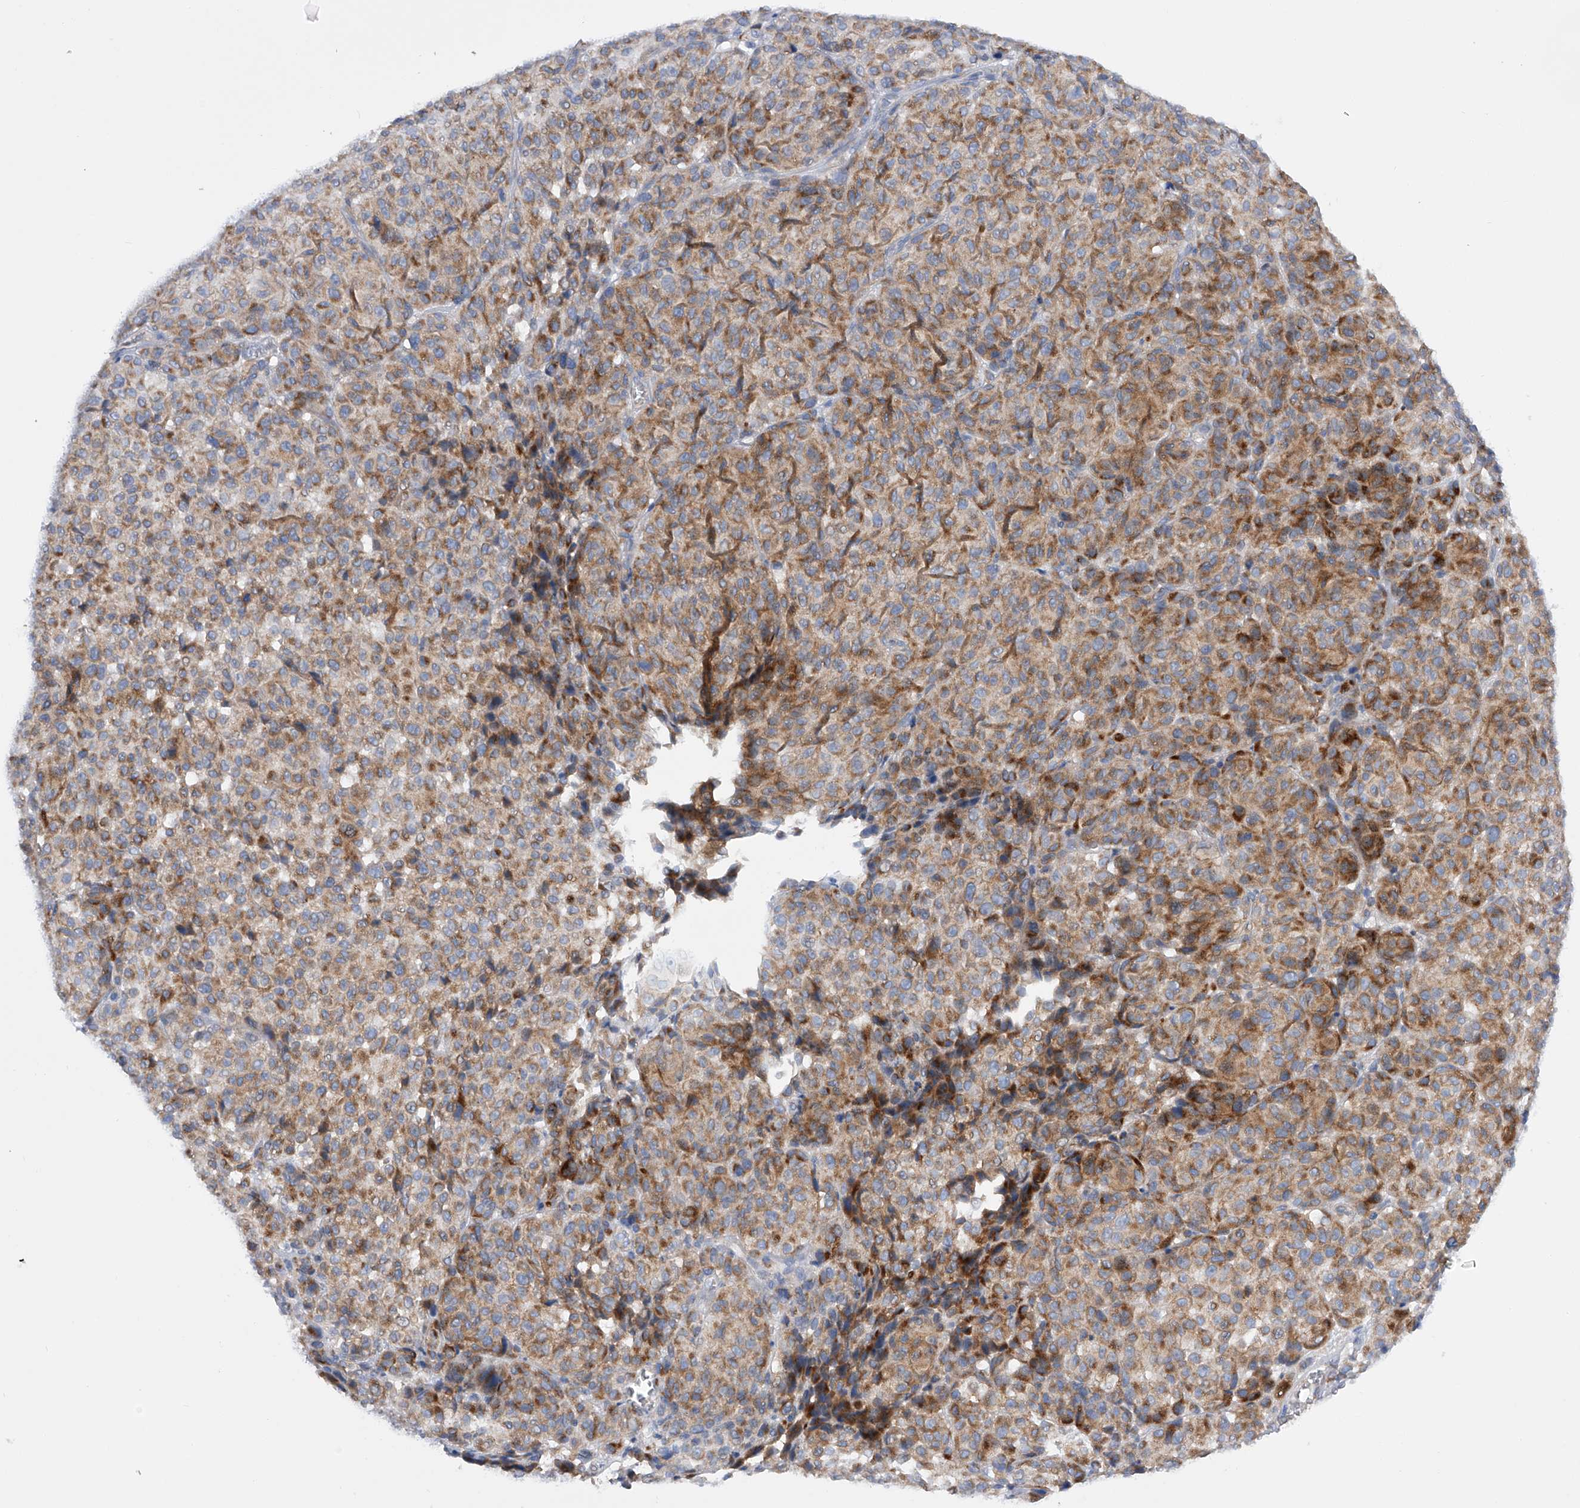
{"staining": {"intensity": "moderate", "quantity": ">75%", "location": "cytoplasmic/membranous"}, "tissue": "melanoma", "cell_type": "Tumor cells", "image_type": "cancer", "snomed": [{"axis": "morphology", "description": "Malignant melanoma, NOS"}, {"axis": "topography", "description": "Skin"}], "caption": "Immunohistochemical staining of human malignant melanoma reveals medium levels of moderate cytoplasmic/membranous positivity in approximately >75% of tumor cells.", "gene": "MLYCD", "patient": {"sex": "male", "age": 73}}